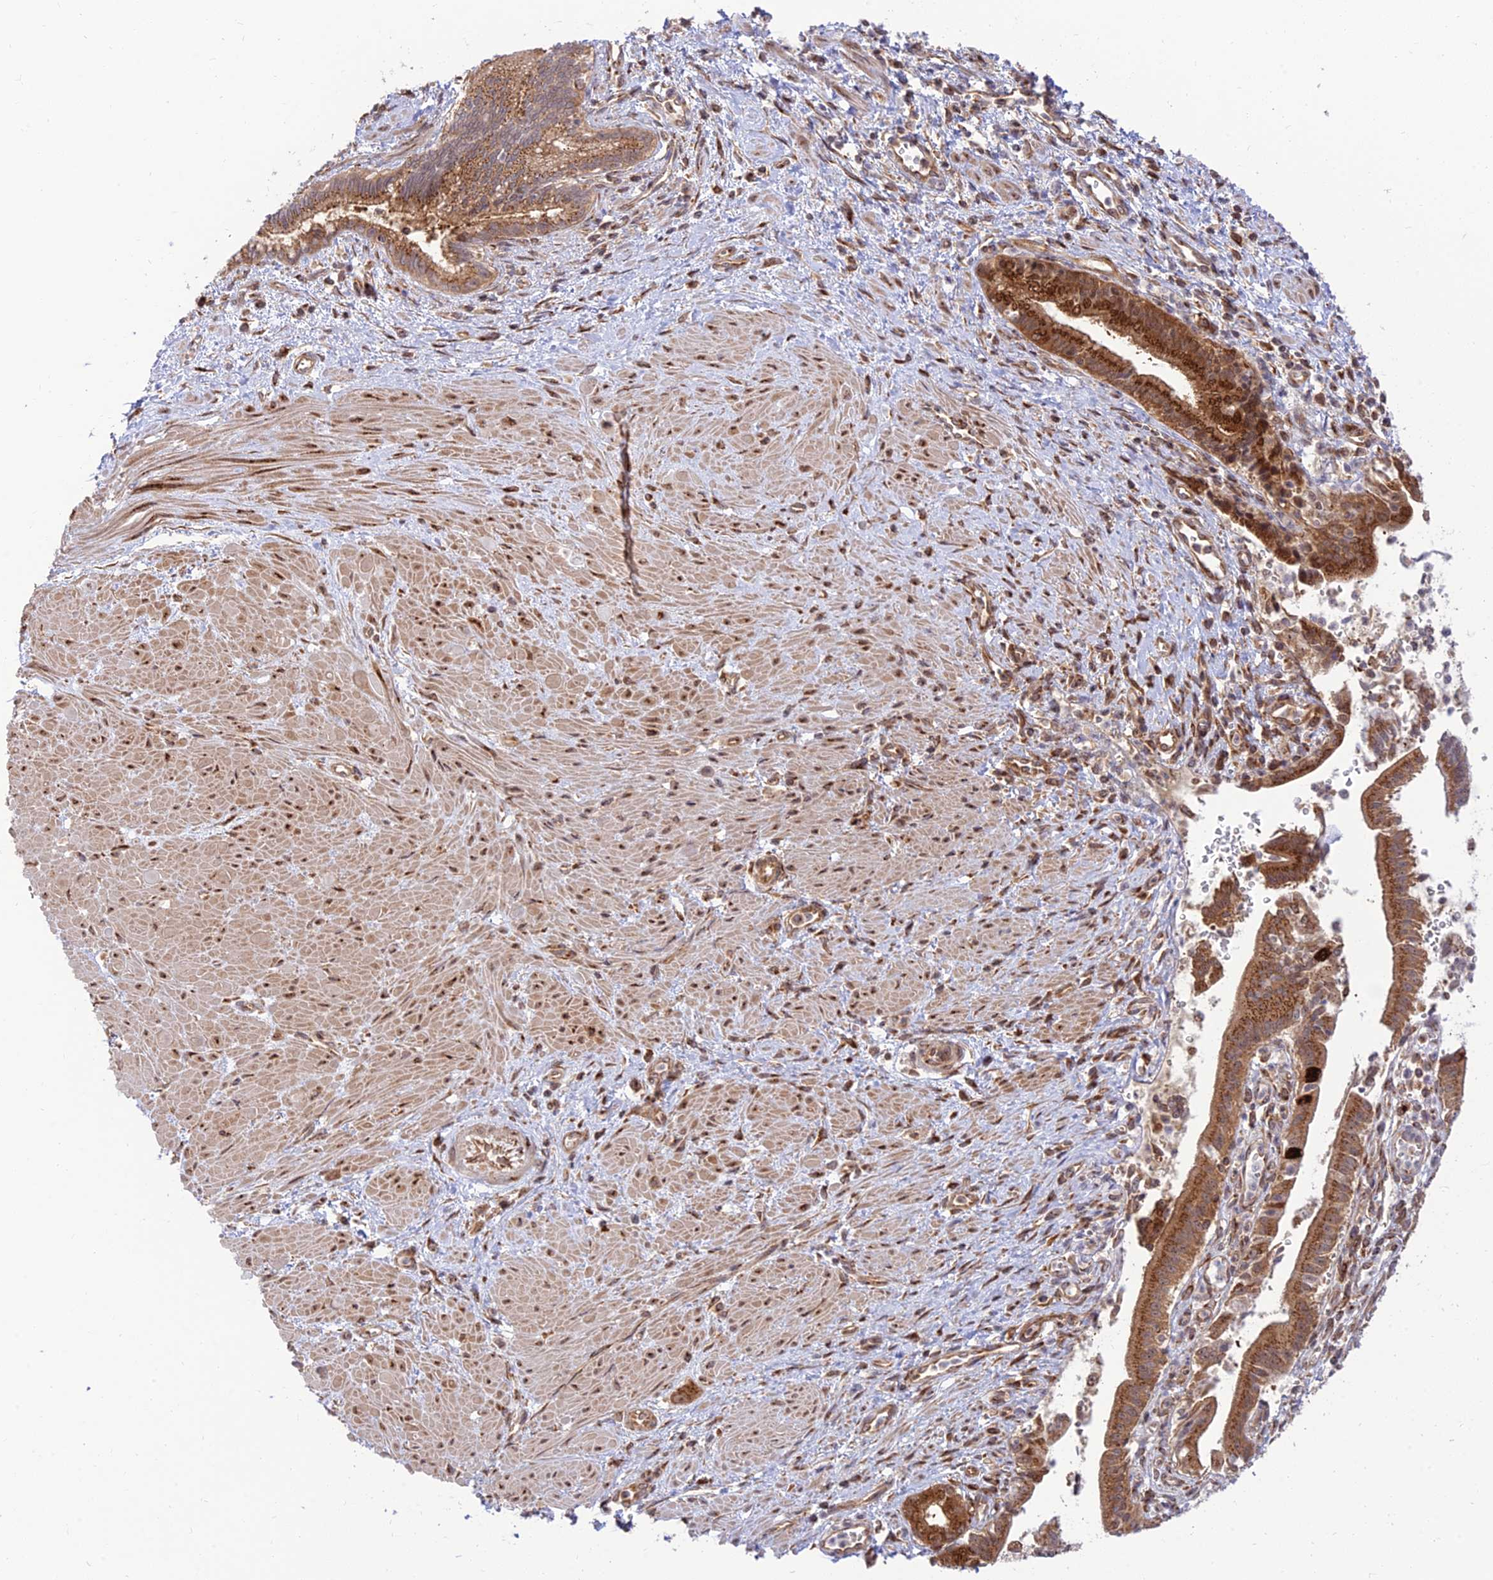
{"staining": {"intensity": "strong", "quantity": ">75%", "location": "cytoplasmic/membranous"}, "tissue": "pancreatic cancer", "cell_type": "Tumor cells", "image_type": "cancer", "snomed": [{"axis": "morphology", "description": "Adenocarcinoma, NOS"}, {"axis": "topography", "description": "Pancreas"}], "caption": "Immunohistochemical staining of human pancreatic cancer displays high levels of strong cytoplasmic/membranous positivity in approximately >75% of tumor cells. Nuclei are stained in blue.", "gene": "GOLGA3", "patient": {"sex": "male", "age": 78}}